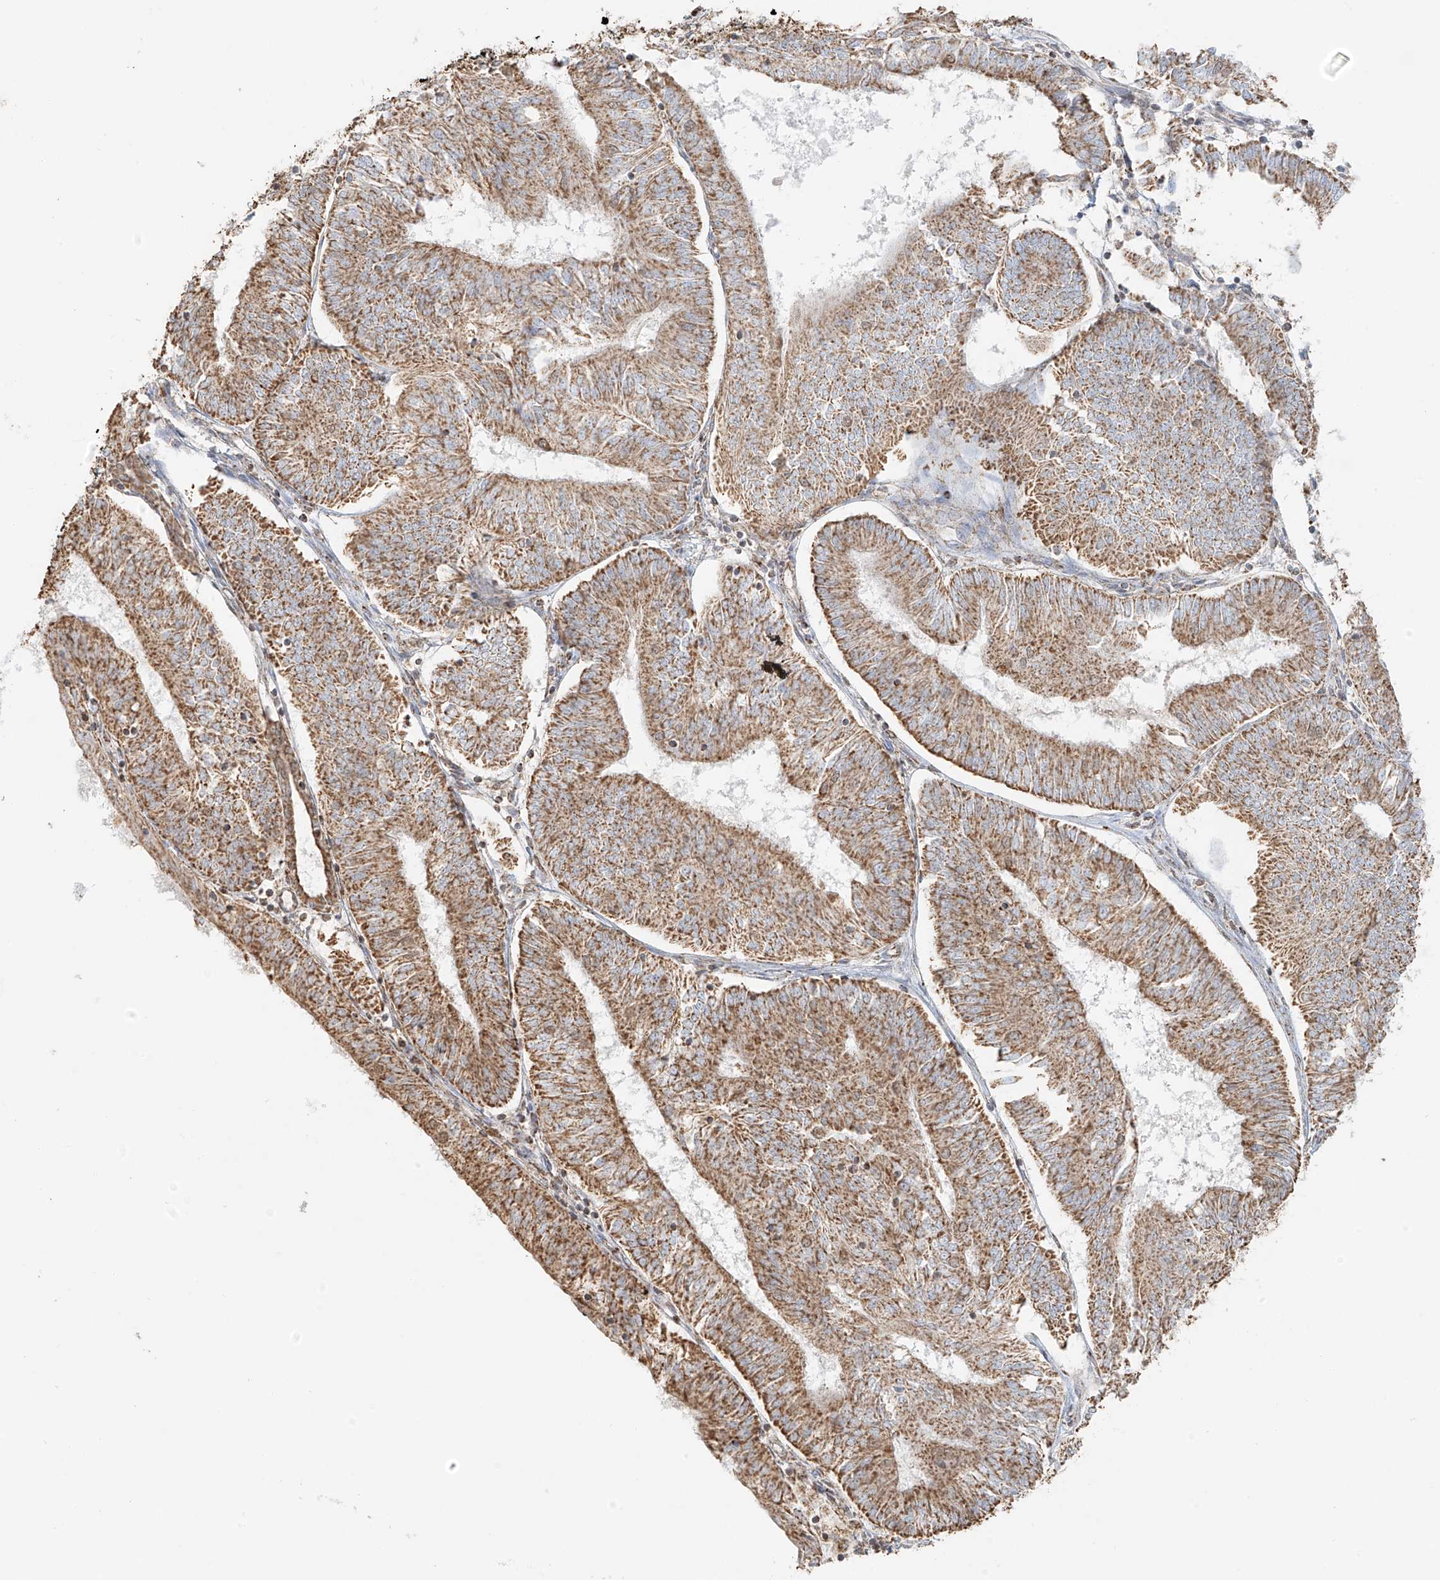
{"staining": {"intensity": "moderate", "quantity": ">75%", "location": "cytoplasmic/membranous"}, "tissue": "endometrial cancer", "cell_type": "Tumor cells", "image_type": "cancer", "snomed": [{"axis": "morphology", "description": "Adenocarcinoma, NOS"}, {"axis": "topography", "description": "Endometrium"}], "caption": "Brown immunohistochemical staining in endometrial adenocarcinoma reveals moderate cytoplasmic/membranous staining in approximately >75% of tumor cells.", "gene": "MIPEP", "patient": {"sex": "female", "age": 58}}